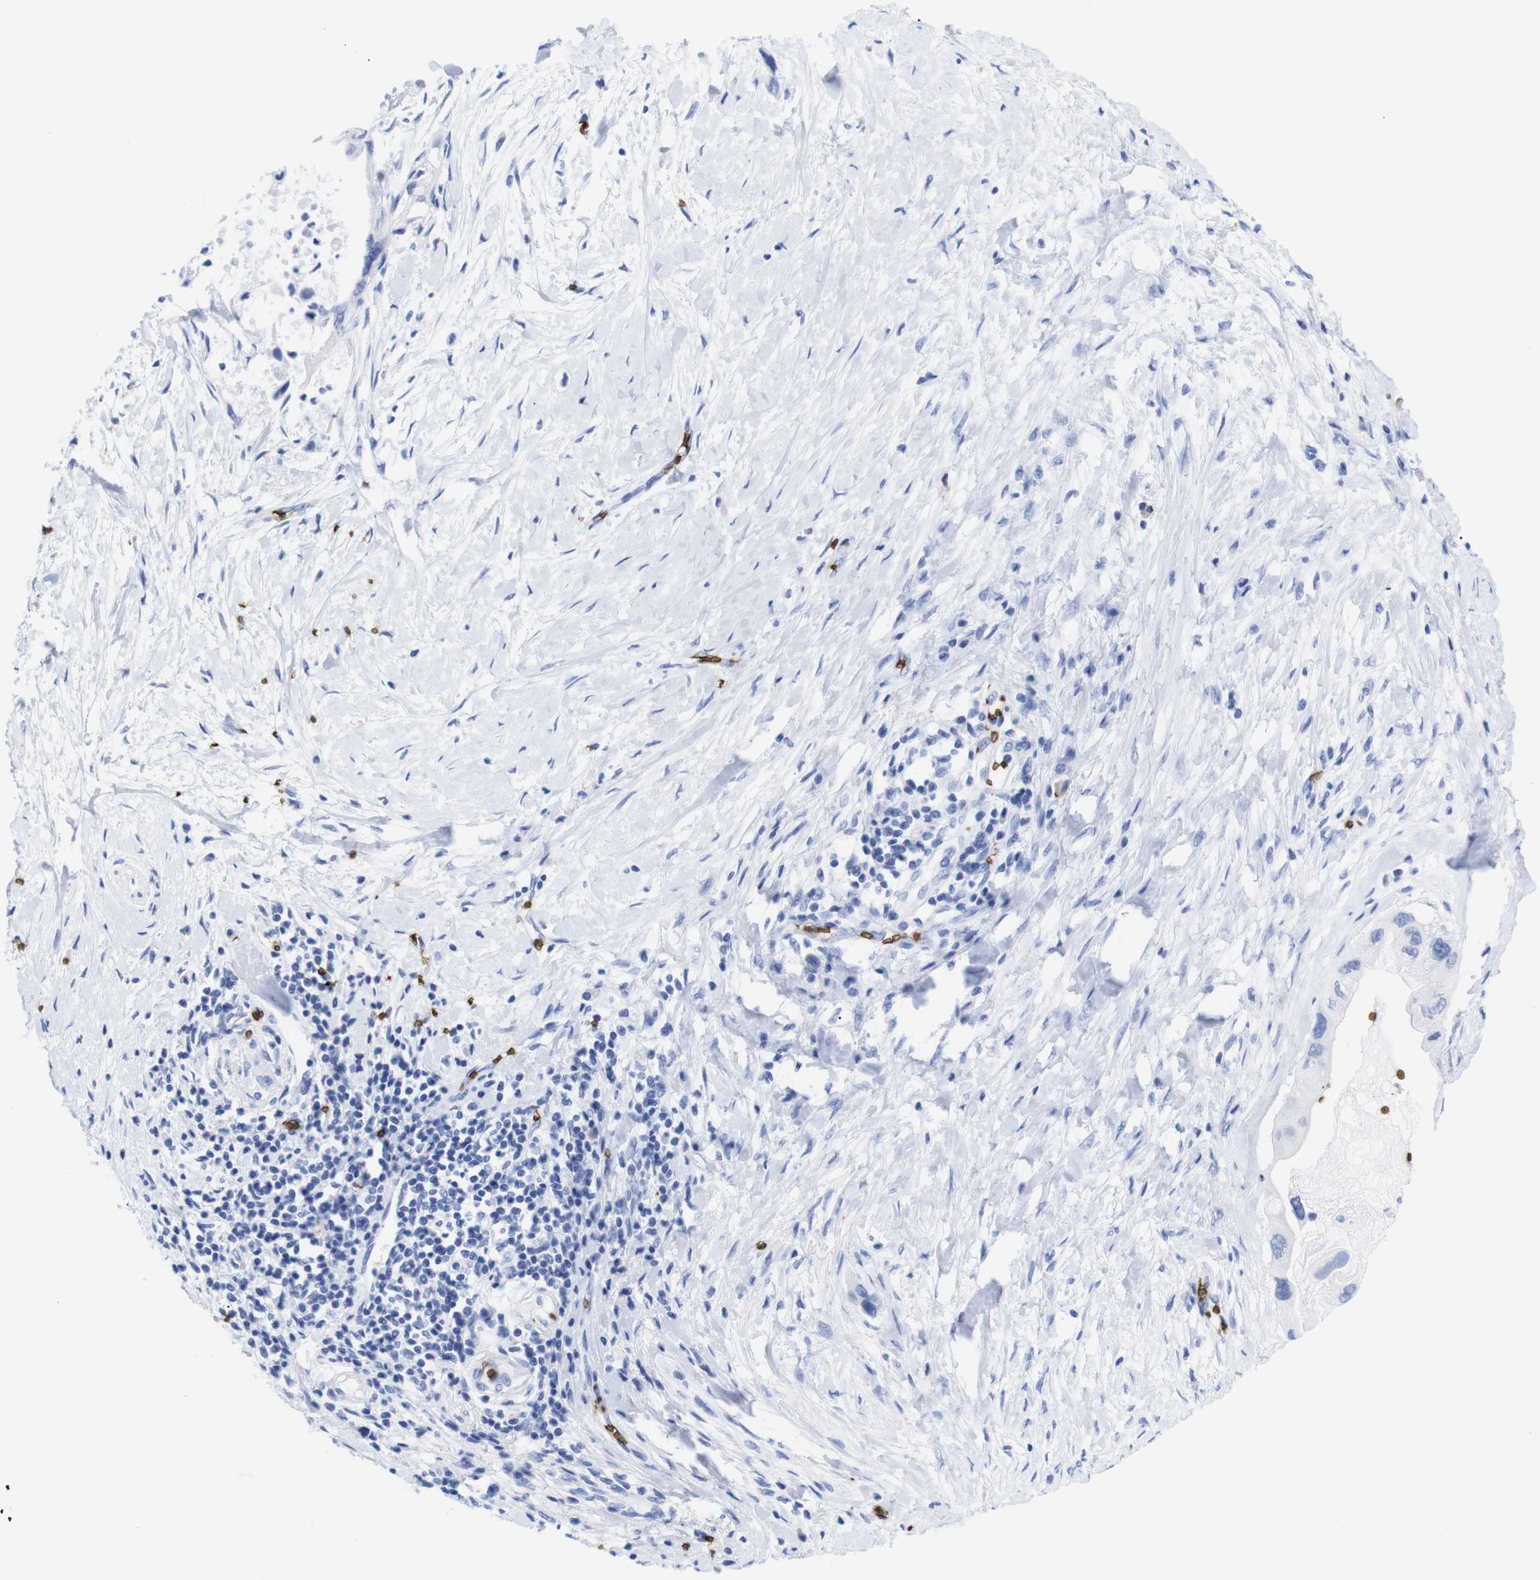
{"staining": {"intensity": "negative", "quantity": "none", "location": "none"}, "tissue": "pancreatic cancer", "cell_type": "Tumor cells", "image_type": "cancer", "snomed": [{"axis": "morphology", "description": "Adenocarcinoma, NOS"}, {"axis": "topography", "description": "Pancreas"}], "caption": "A micrograph of human pancreatic adenocarcinoma is negative for staining in tumor cells.", "gene": "S1PR2", "patient": {"sex": "male", "age": 55}}